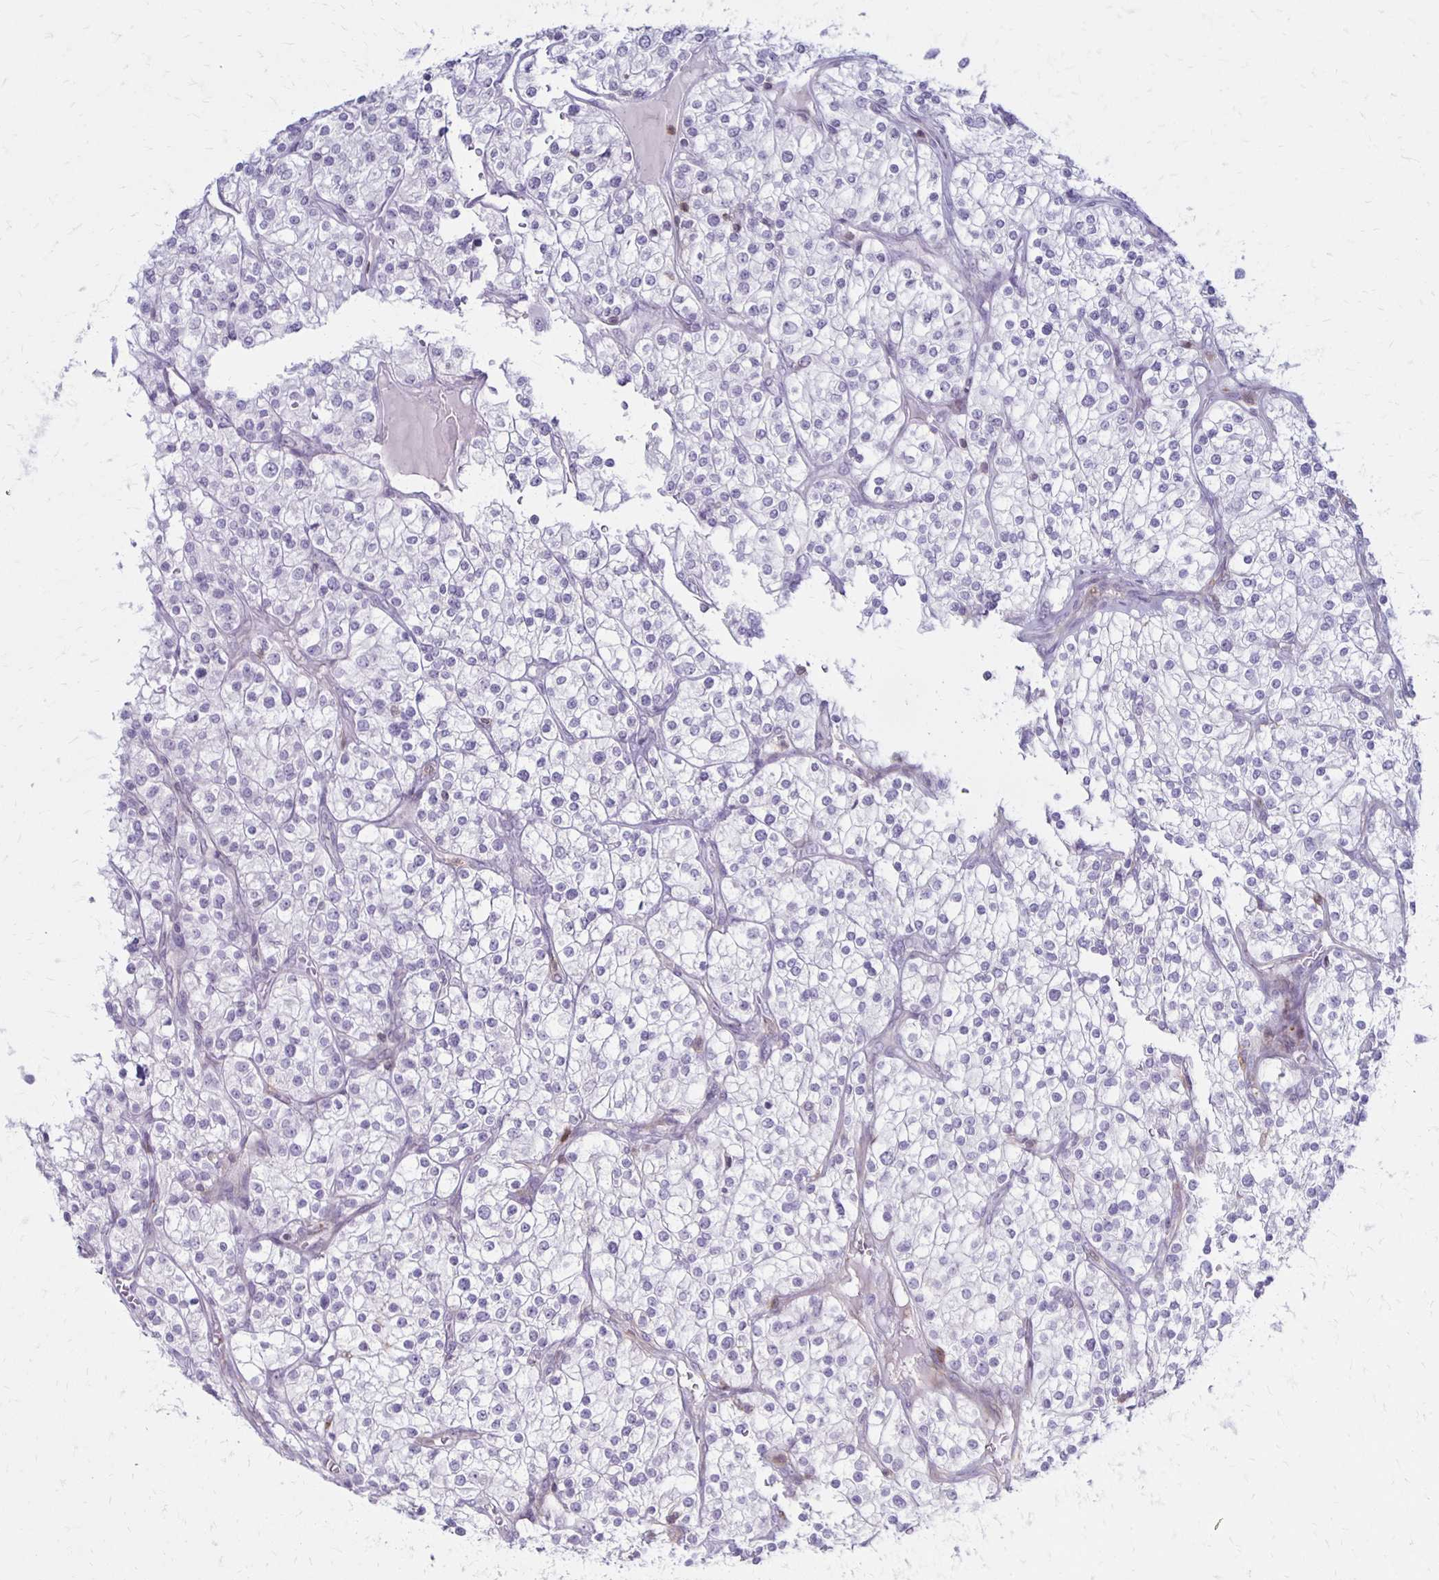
{"staining": {"intensity": "negative", "quantity": "none", "location": "none"}, "tissue": "renal cancer", "cell_type": "Tumor cells", "image_type": "cancer", "snomed": [{"axis": "morphology", "description": "Adenocarcinoma, NOS"}, {"axis": "topography", "description": "Kidney"}], "caption": "Immunohistochemical staining of renal cancer (adenocarcinoma) demonstrates no significant positivity in tumor cells.", "gene": "CCL21", "patient": {"sex": "male", "age": 80}}